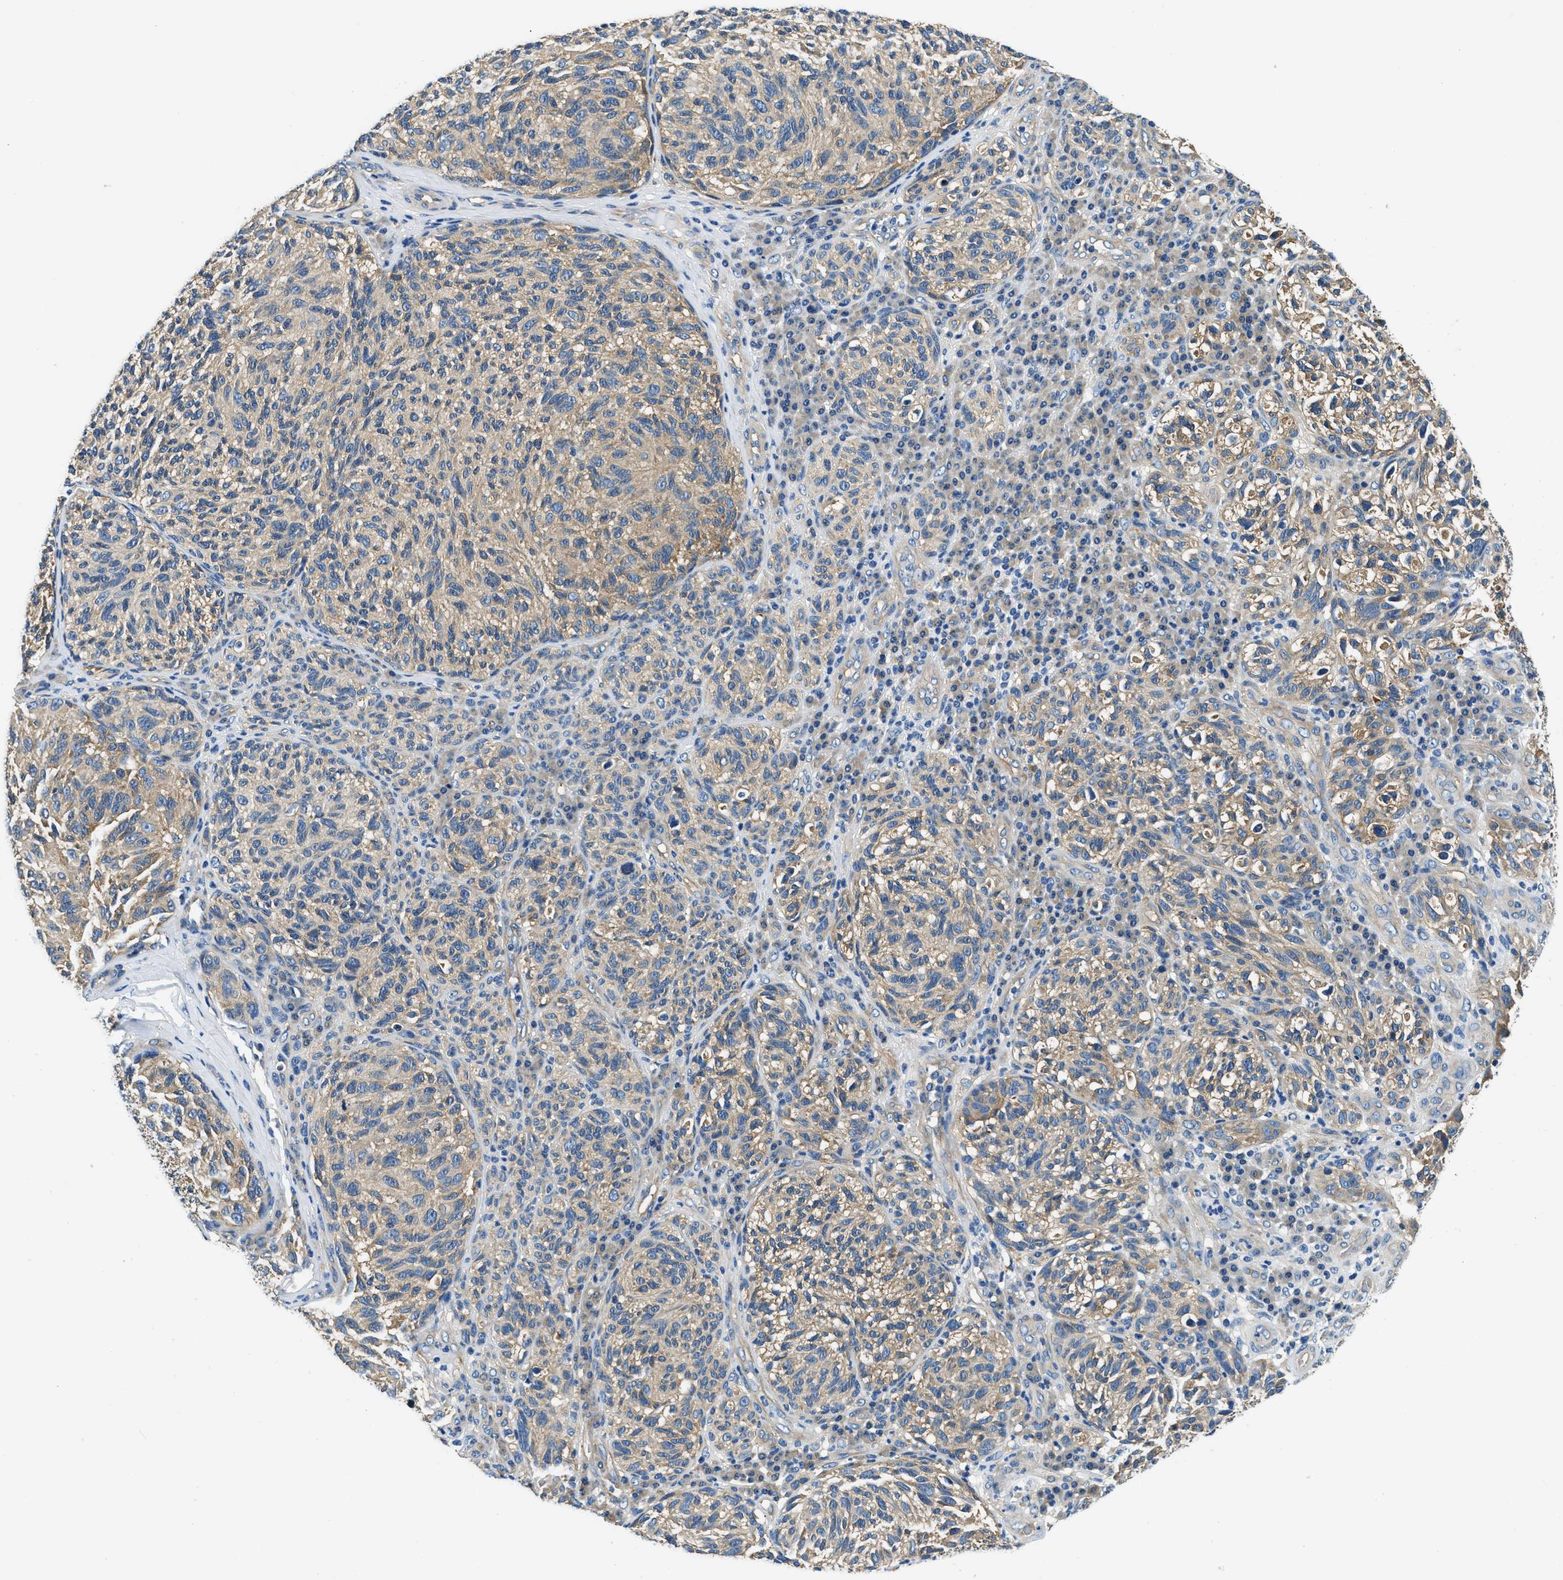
{"staining": {"intensity": "weak", "quantity": ">75%", "location": "cytoplasmic/membranous"}, "tissue": "melanoma", "cell_type": "Tumor cells", "image_type": "cancer", "snomed": [{"axis": "morphology", "description": "Malignant melanoma, NOS"}, {"axis": "topography", "description": "Skin"}], "caption": "Melanoma tissue shows weak cytoplasmic/membranous staining in approximately >75% of tumor cells", "gene": "TWF1", "patient": {"sex": "female", "age": 73}}